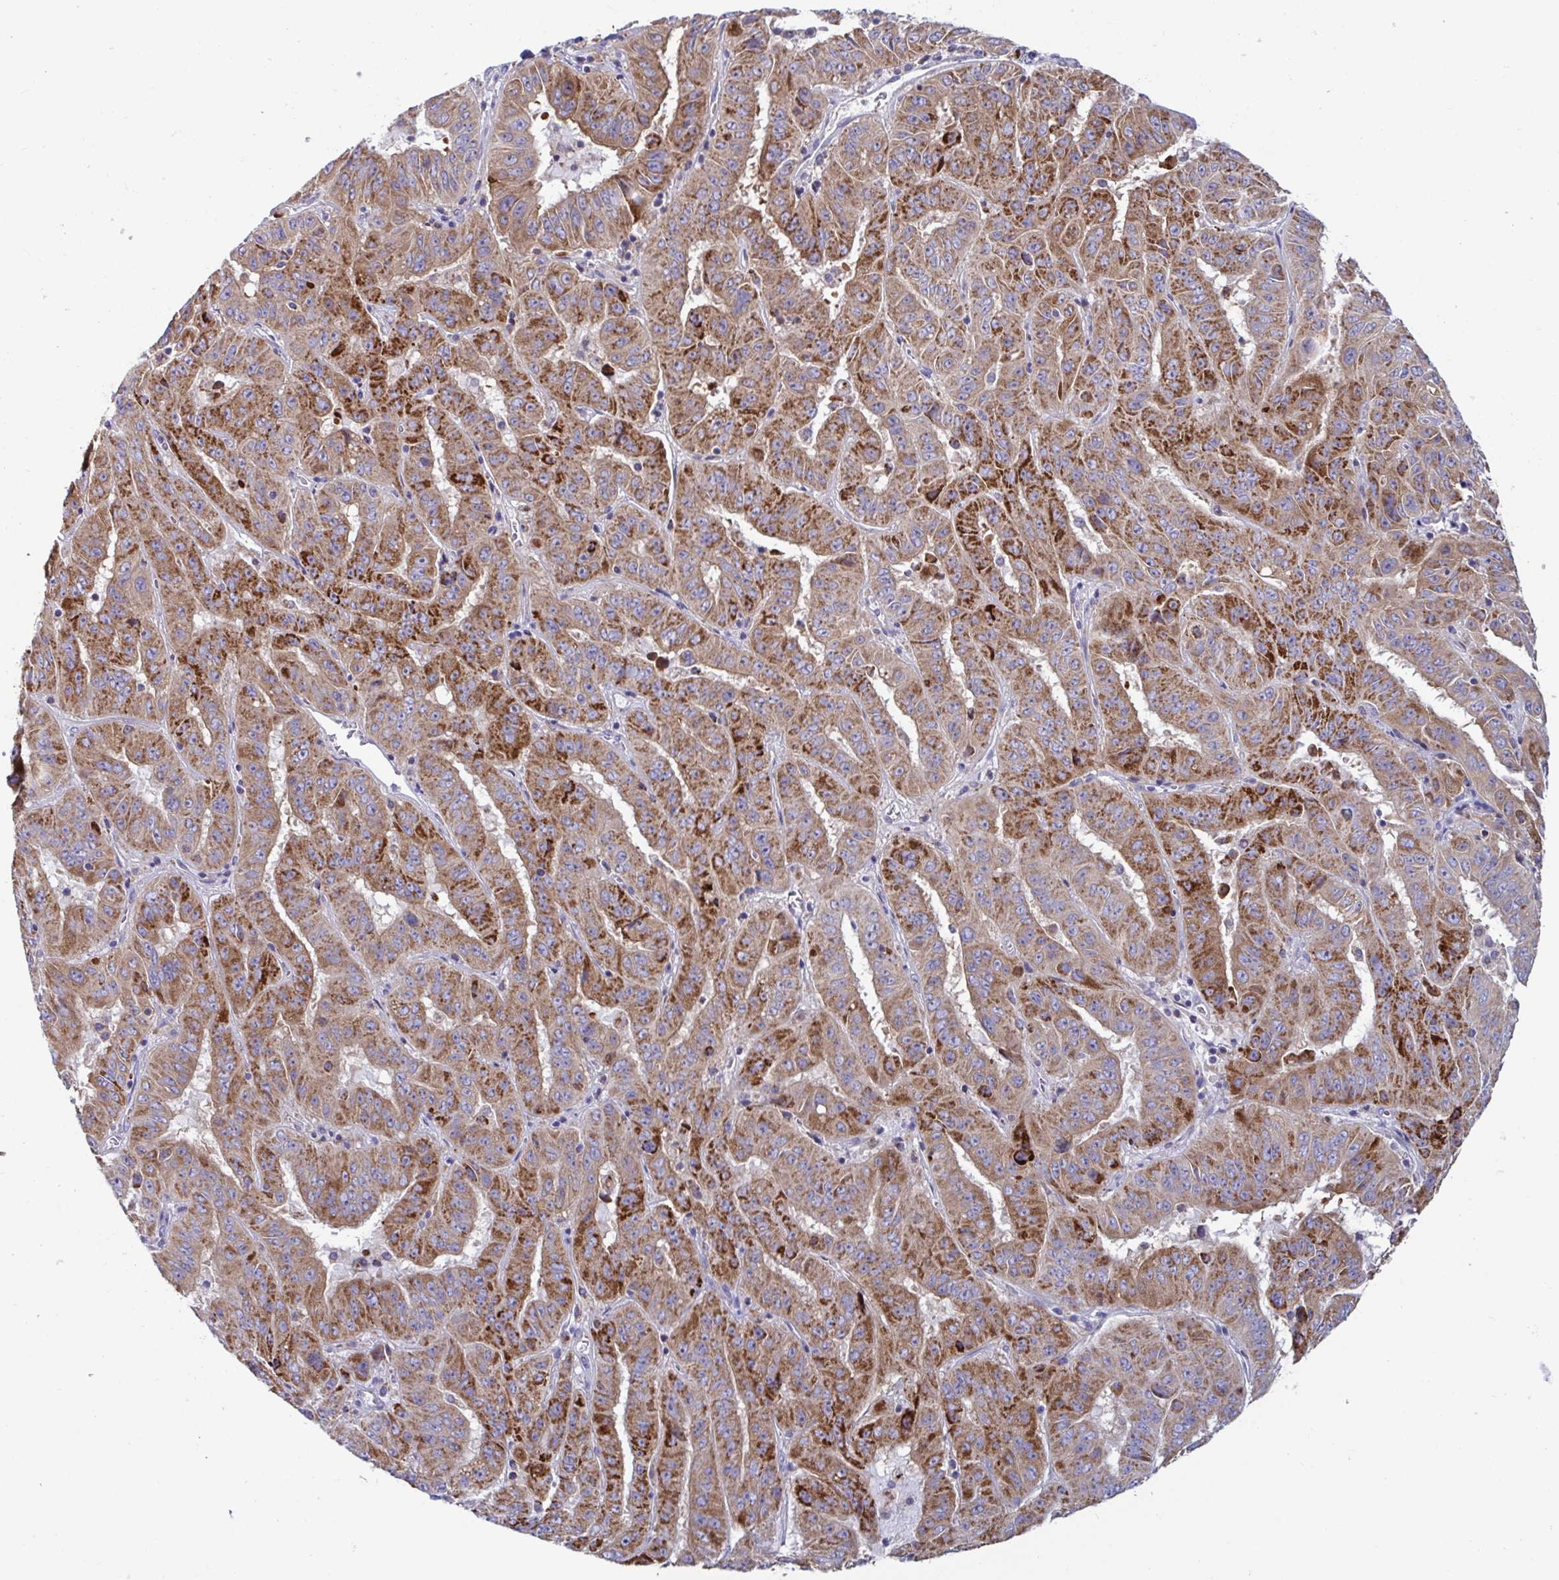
{"staining": {"intensity": "strong", "quantity": ">75%", "location": "cytoplasmic/membranous"}, "tissue": "pancreatic cancer", "cell_type": "Tumor cells", "image_type": "cancer", "snomed": [{"axis": "morphology", "description": "Adenocarcinoma, NOS"}, {"axis": "topography", "description": "Pancreas"}], "caption": "Pancreatic adenocarcinoma stained with immunohistochemistry (IHC) shows strong cytoplasmic/membranous staining in about >75% of tumor cells. The protein of interest is stained brown, and the nuclei are stained in blue (DAB IHC with brightfield microscopy, high magnification).", "gene": "BCAT2", "patient": {"sex": "male", "age": 63}}